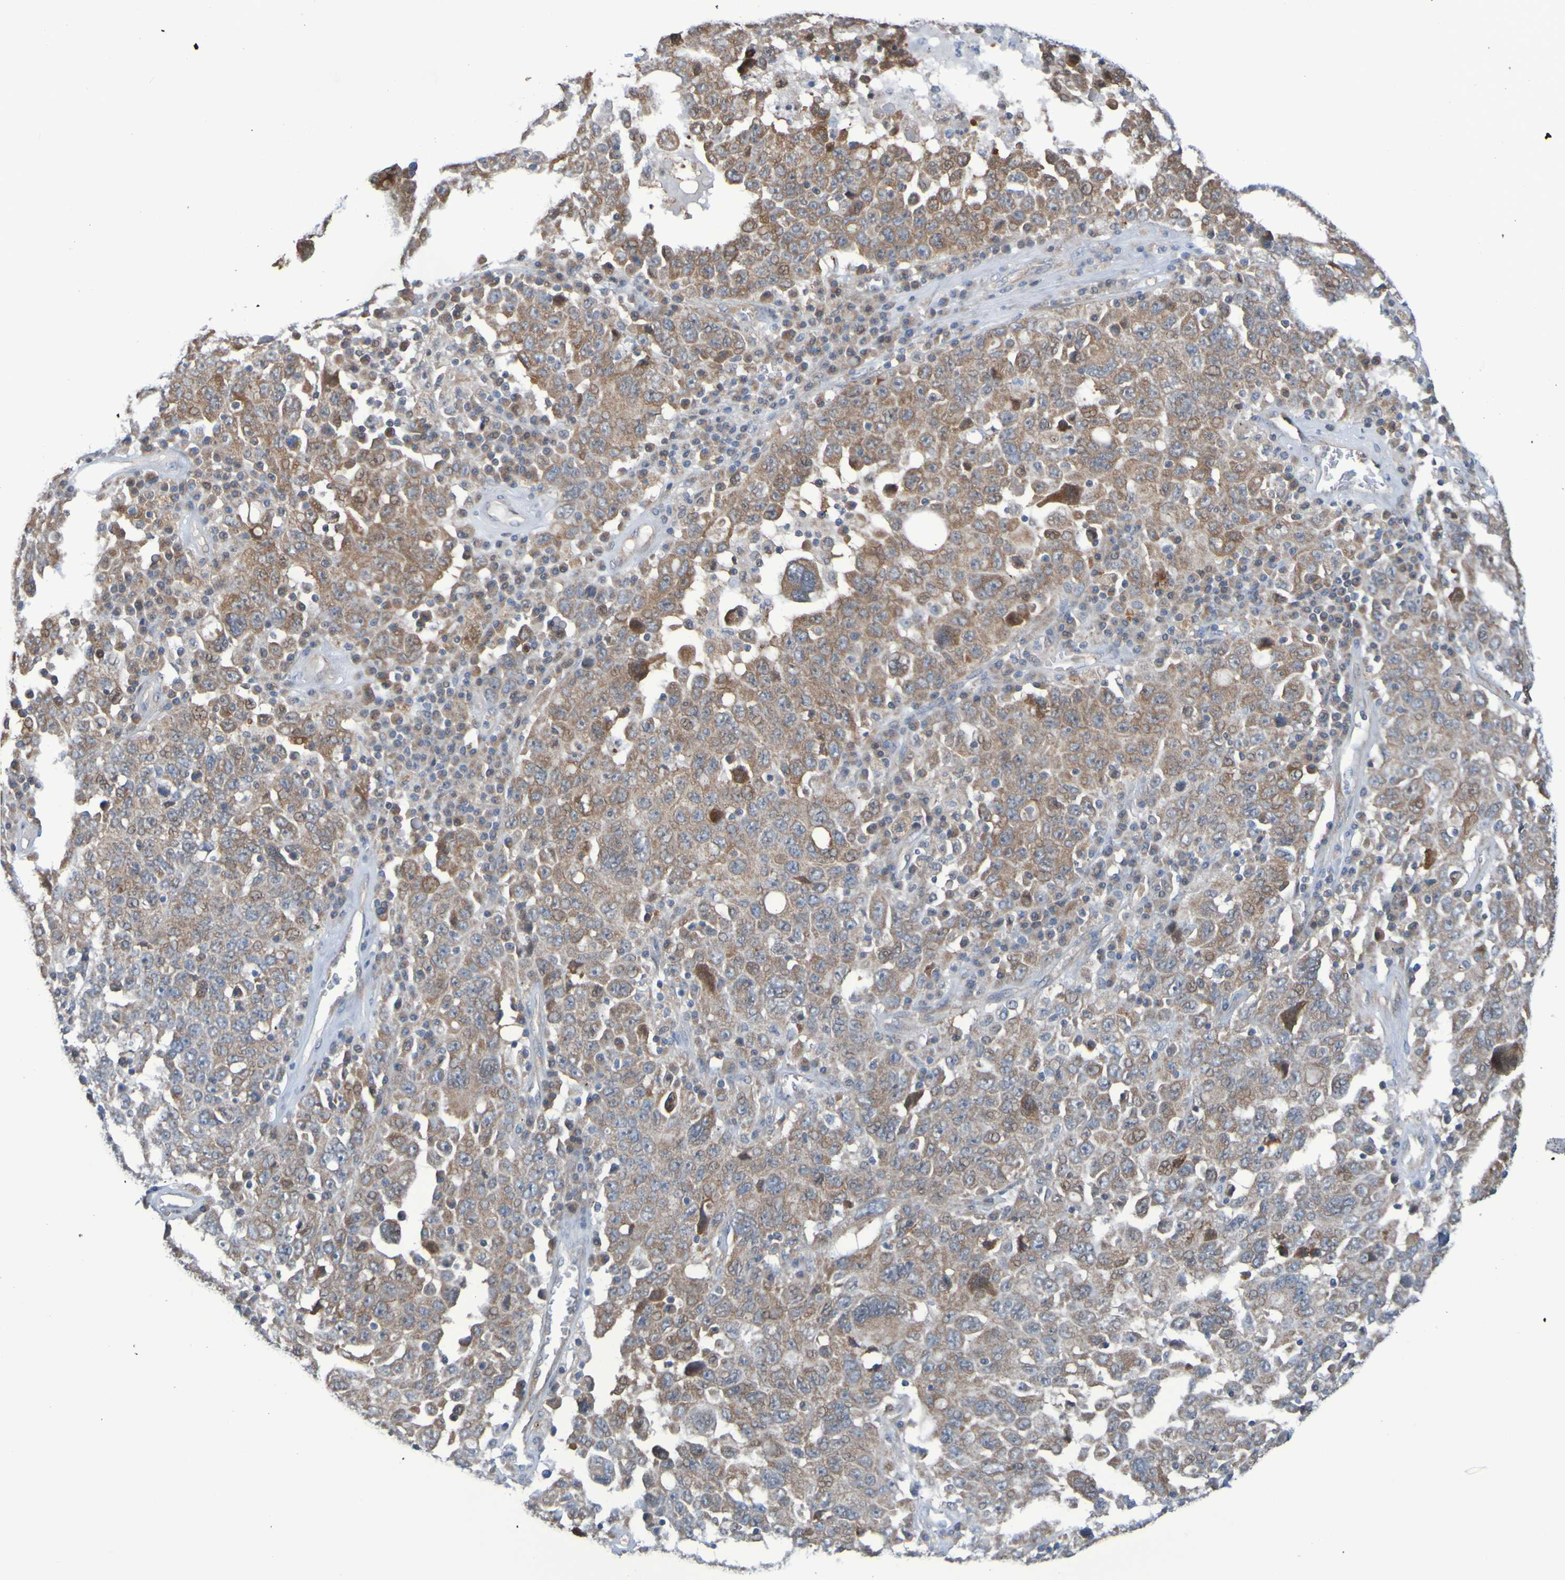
{"staining": {"intensity": "moderate", "quantity": ">75%", "location": "cytoplasmic/membranous"}, "tissue": "ovarian cancer", "cell_type": "Tumor cells", "image_type": "cancer", "snomed": [{"axis": "morphology", "description": "Carcinoma, endometroid"}, {"axis": "topography", "description": "Ovary"}], "caption": "IHC of ovarian cancer (endometroid carcinoma) shows medium levels of moderate cytoplasmic/membranous staining in approximately >75% of tumor cells.", "gene": "NPRL3", "patient": {"sex": "female", "age": 62}}